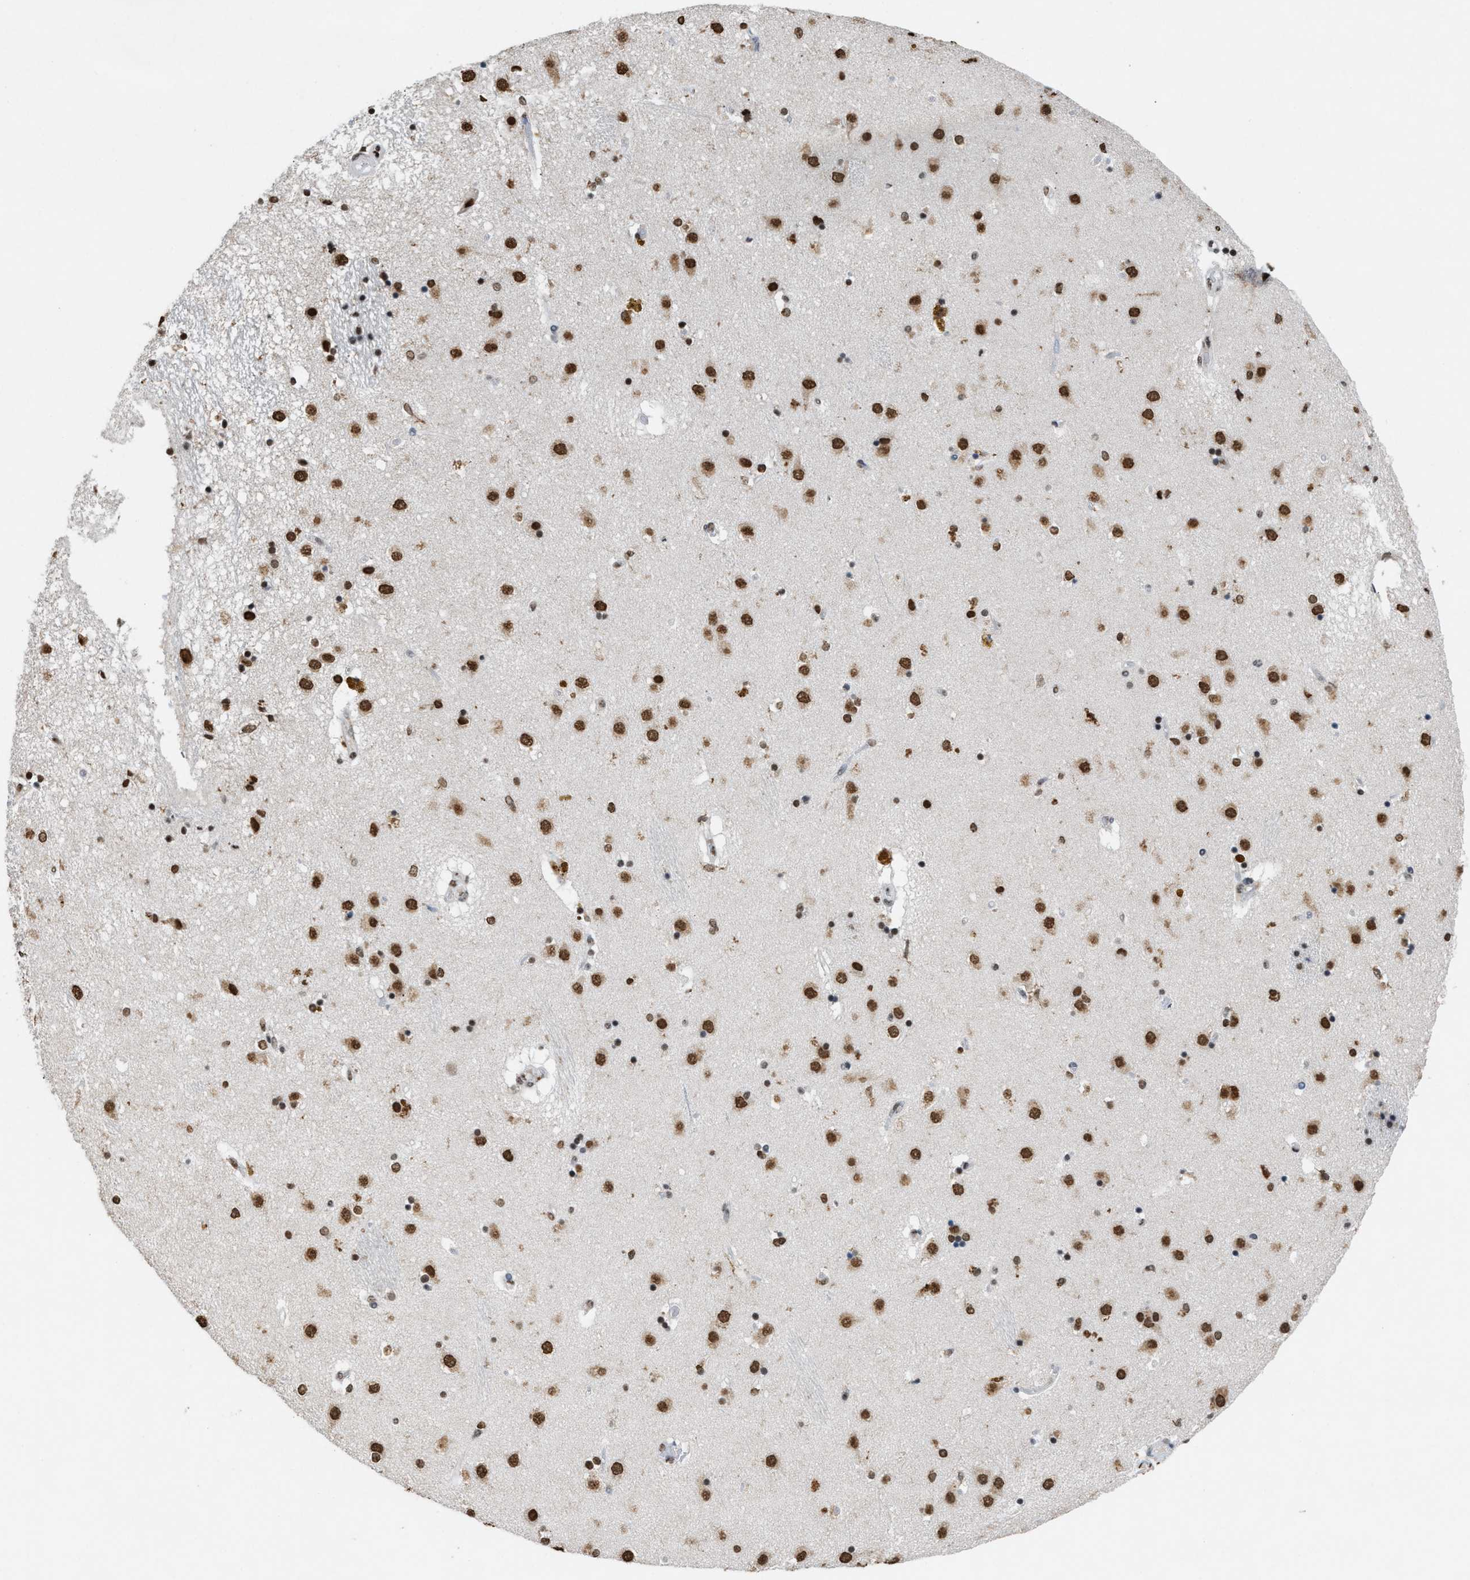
{"staining": {"intensity": "moderate", "quantity": "25%-75%", "location": "nuclear"}, "tissue": "caudate", "cell_type": "Glial cells", "image_type": "normal", "snomed": [{"axis": "morphology", "description": "Normal tissue, NOS"}, {"axis": "topography", "description": "Lateral ventricle wall"}], "caption": "The photomicrograph displays staining of normal caudate, revealing moderate nuclear protein staining (brown color) within glial cells. (Stains: DAB in brown, nuclei in blue, Microscopy: brightfield microscopy at high magnification).", "gene": "NUP88", "patient": {"sex": "male", "age": 70}}